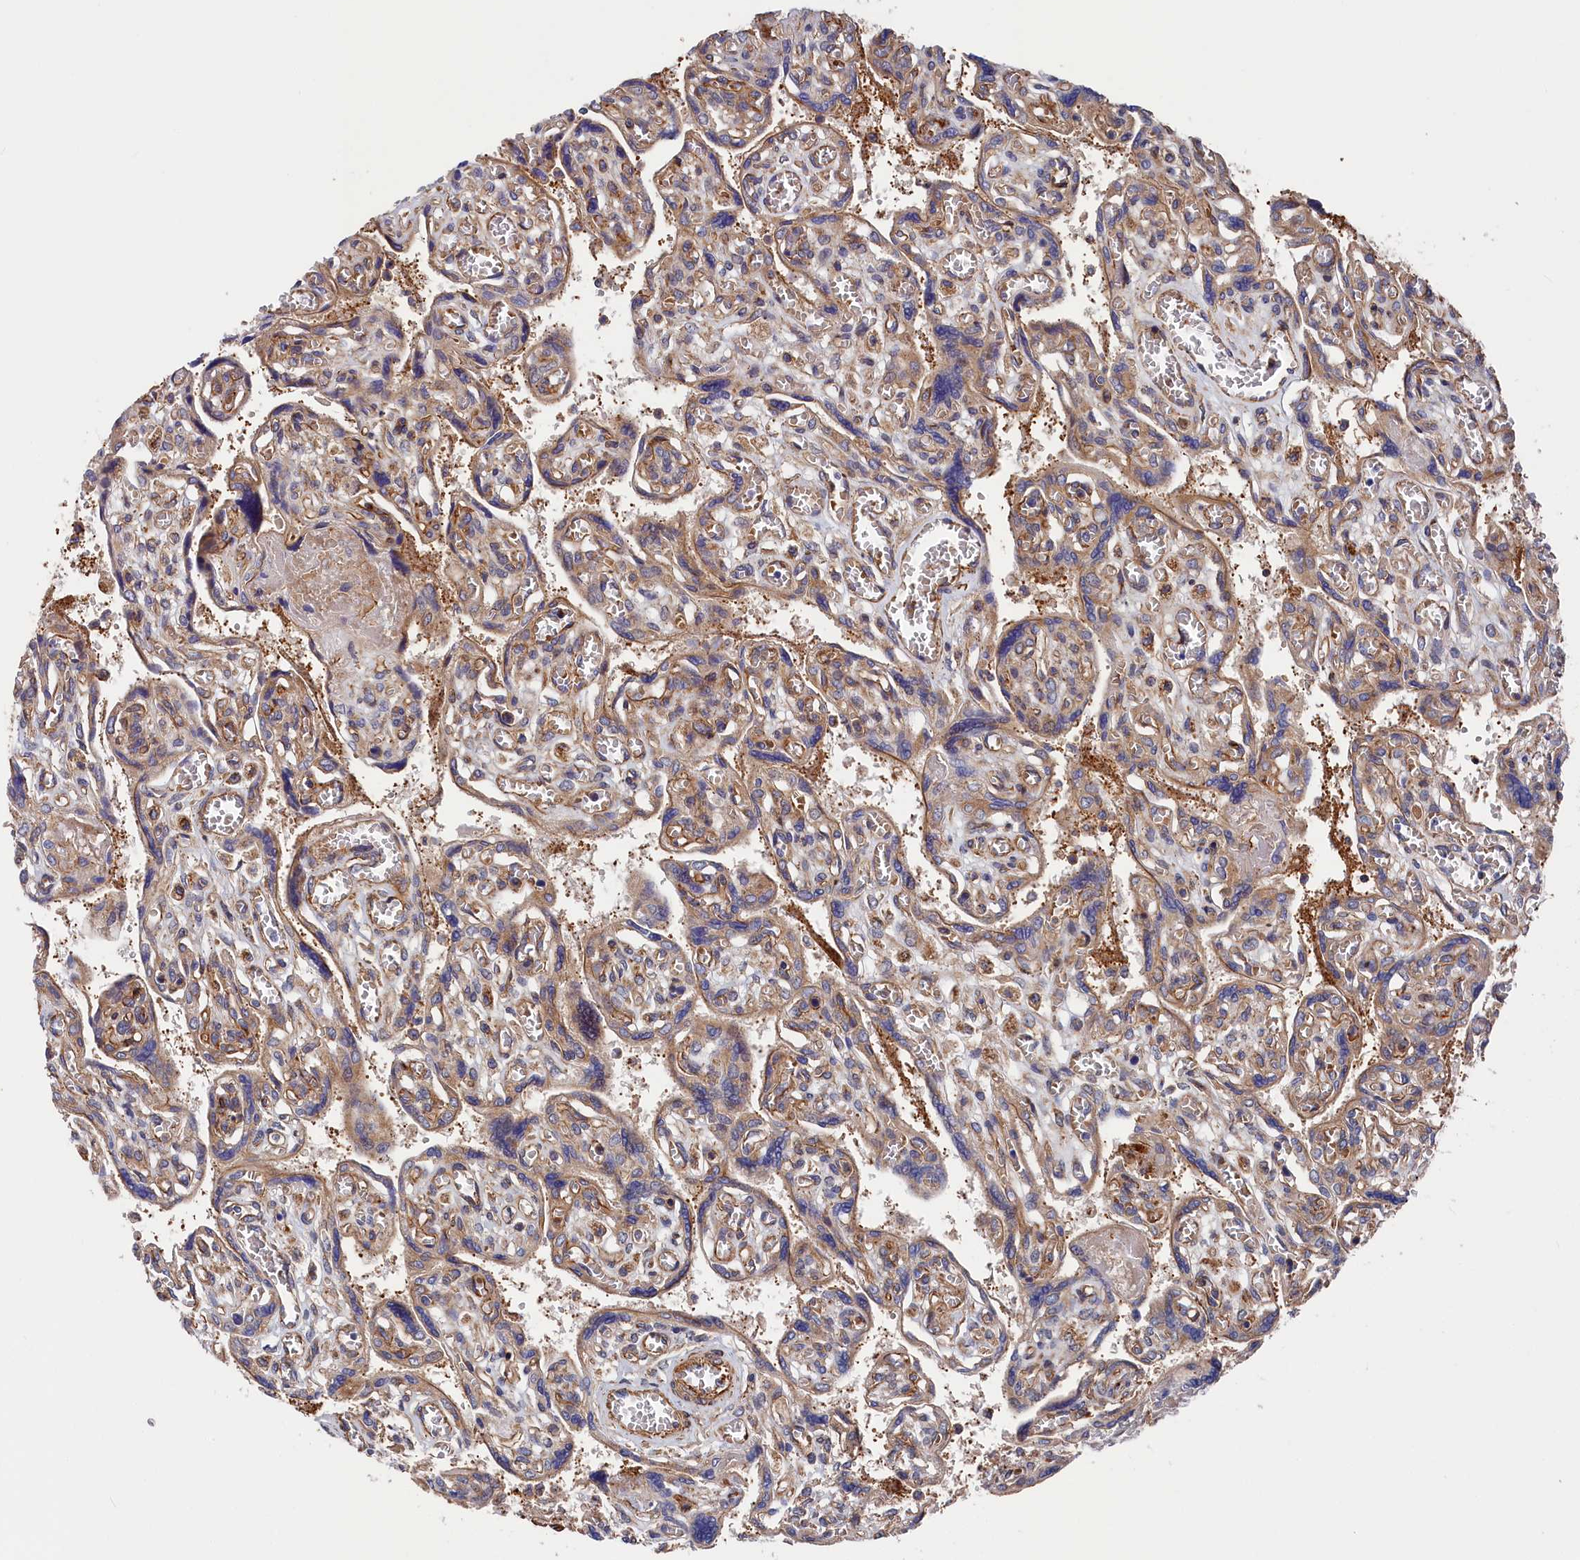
{"staining": {"intensity": "moderate", "quantity": "25%-75%", "location": "cytoplasmic/membranous"}, "tissue": "placenta", "cell_type": "Trophoblastic cells", "image_type": "normal", "snomed": [{"axis": "morphology", "description": "Normal tissue, NOS"}, {"axis": "topography", "description": "Placenta"}], "caption": "Trophoblastic cells exhibit medium levels of moderate cytoplasmic/membranous expression in approximately 25%-75% of cells in normal human placenta. The staining is performed using DAB brown chromogen to label protein expression. The nuclei are counter-stained blue using hematoxylin.", "gene": "LDHD", "patient": {"sex": "female", "age": 39}}